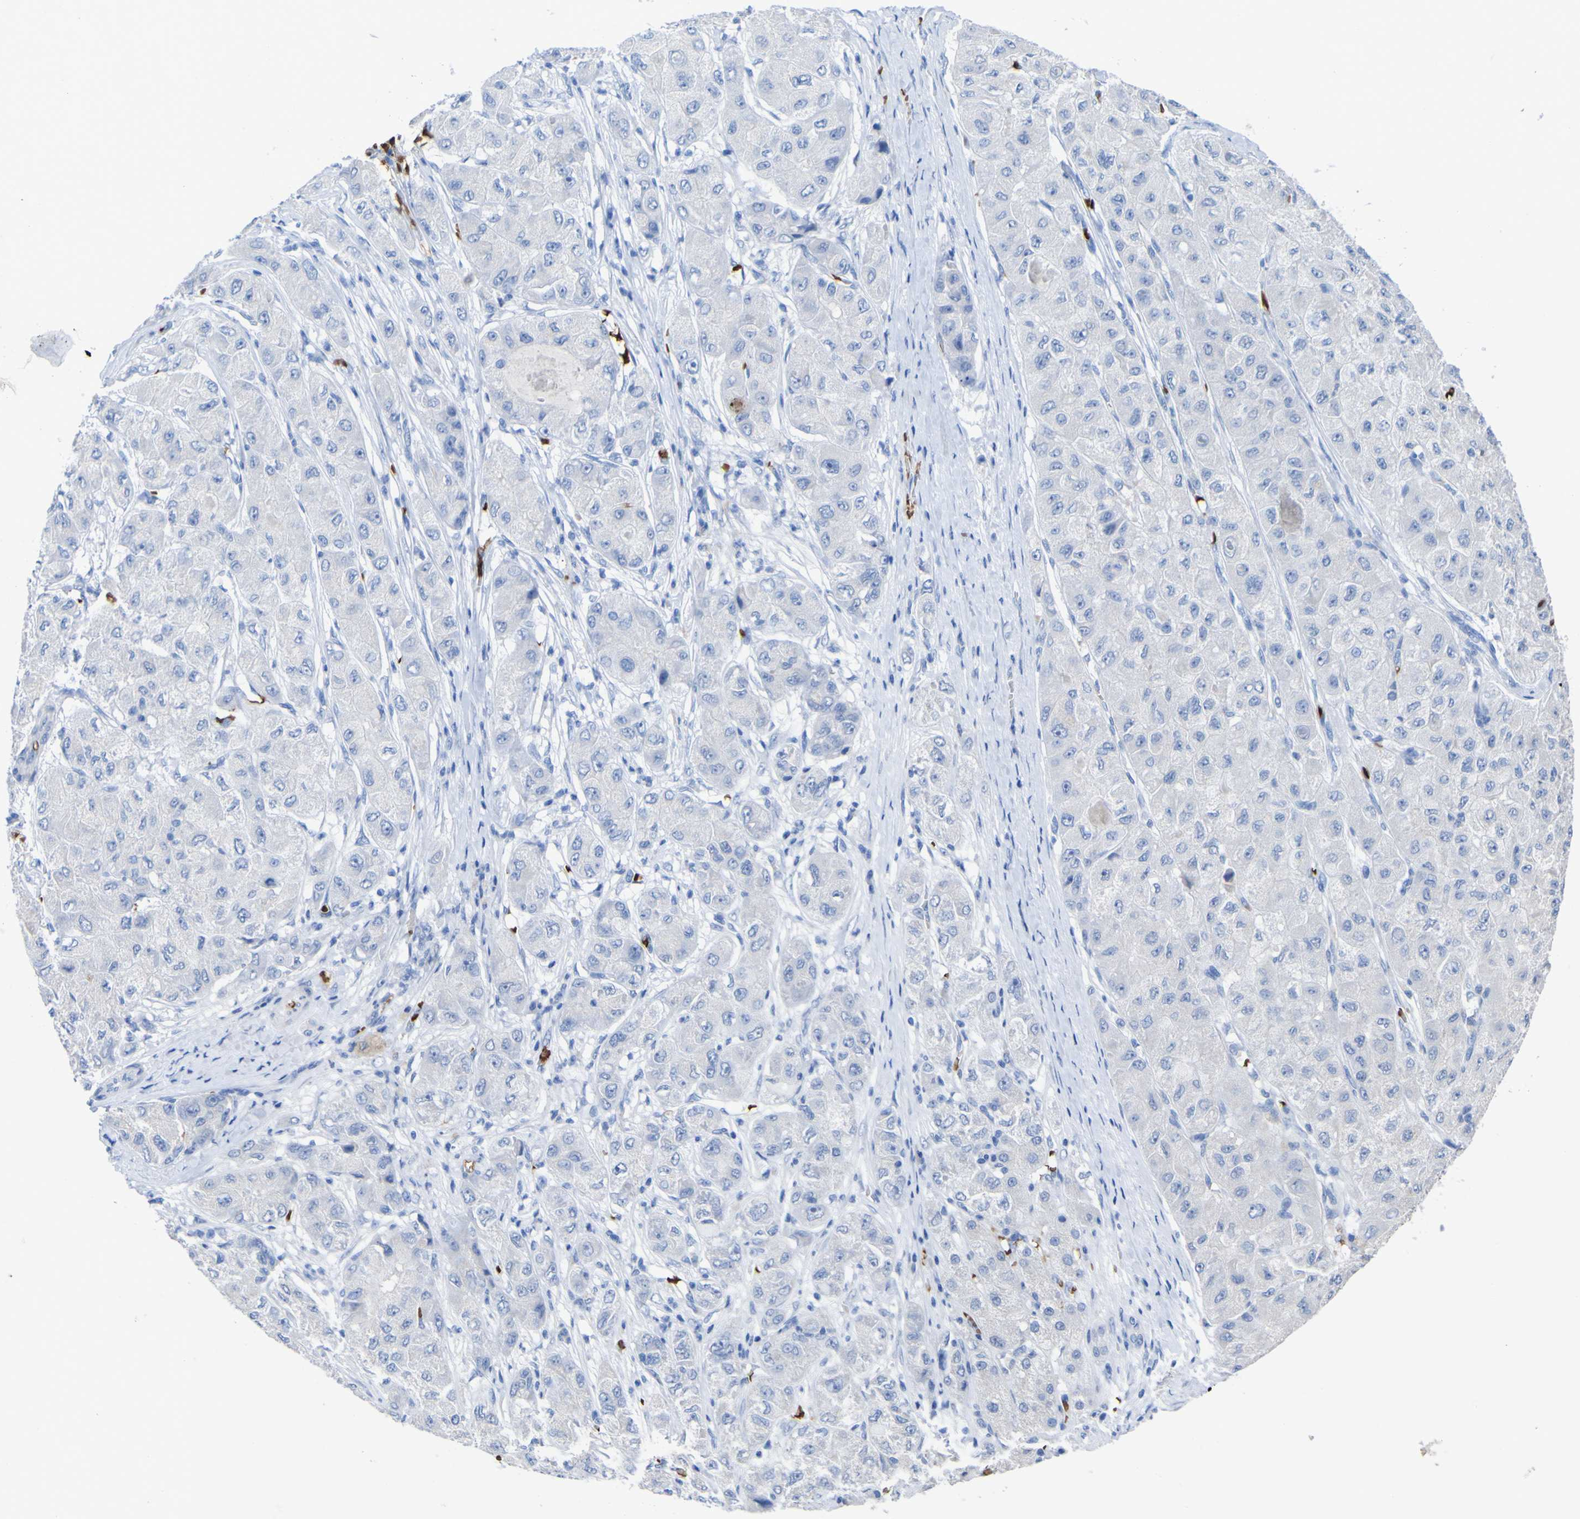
{"staining": {"intensity": "negative", "quantity": "none", "location": "none"}, "tissue": "liver cancer", "cell_type": "Tumor cells", "image_type": "cancer", "snomed": [{"axis": "morphology", "description": "Carcinoma, Hepatocellular, NOS"}, {"axis": "topography", "description": "Liver"}], "caption": "Liver hepatocellular carcinoma was stained to show a protein in brown. There is no significant positivity in tumor cells.", "gene": "GCM1", "patient": {"sex": "male", "age": 80}}